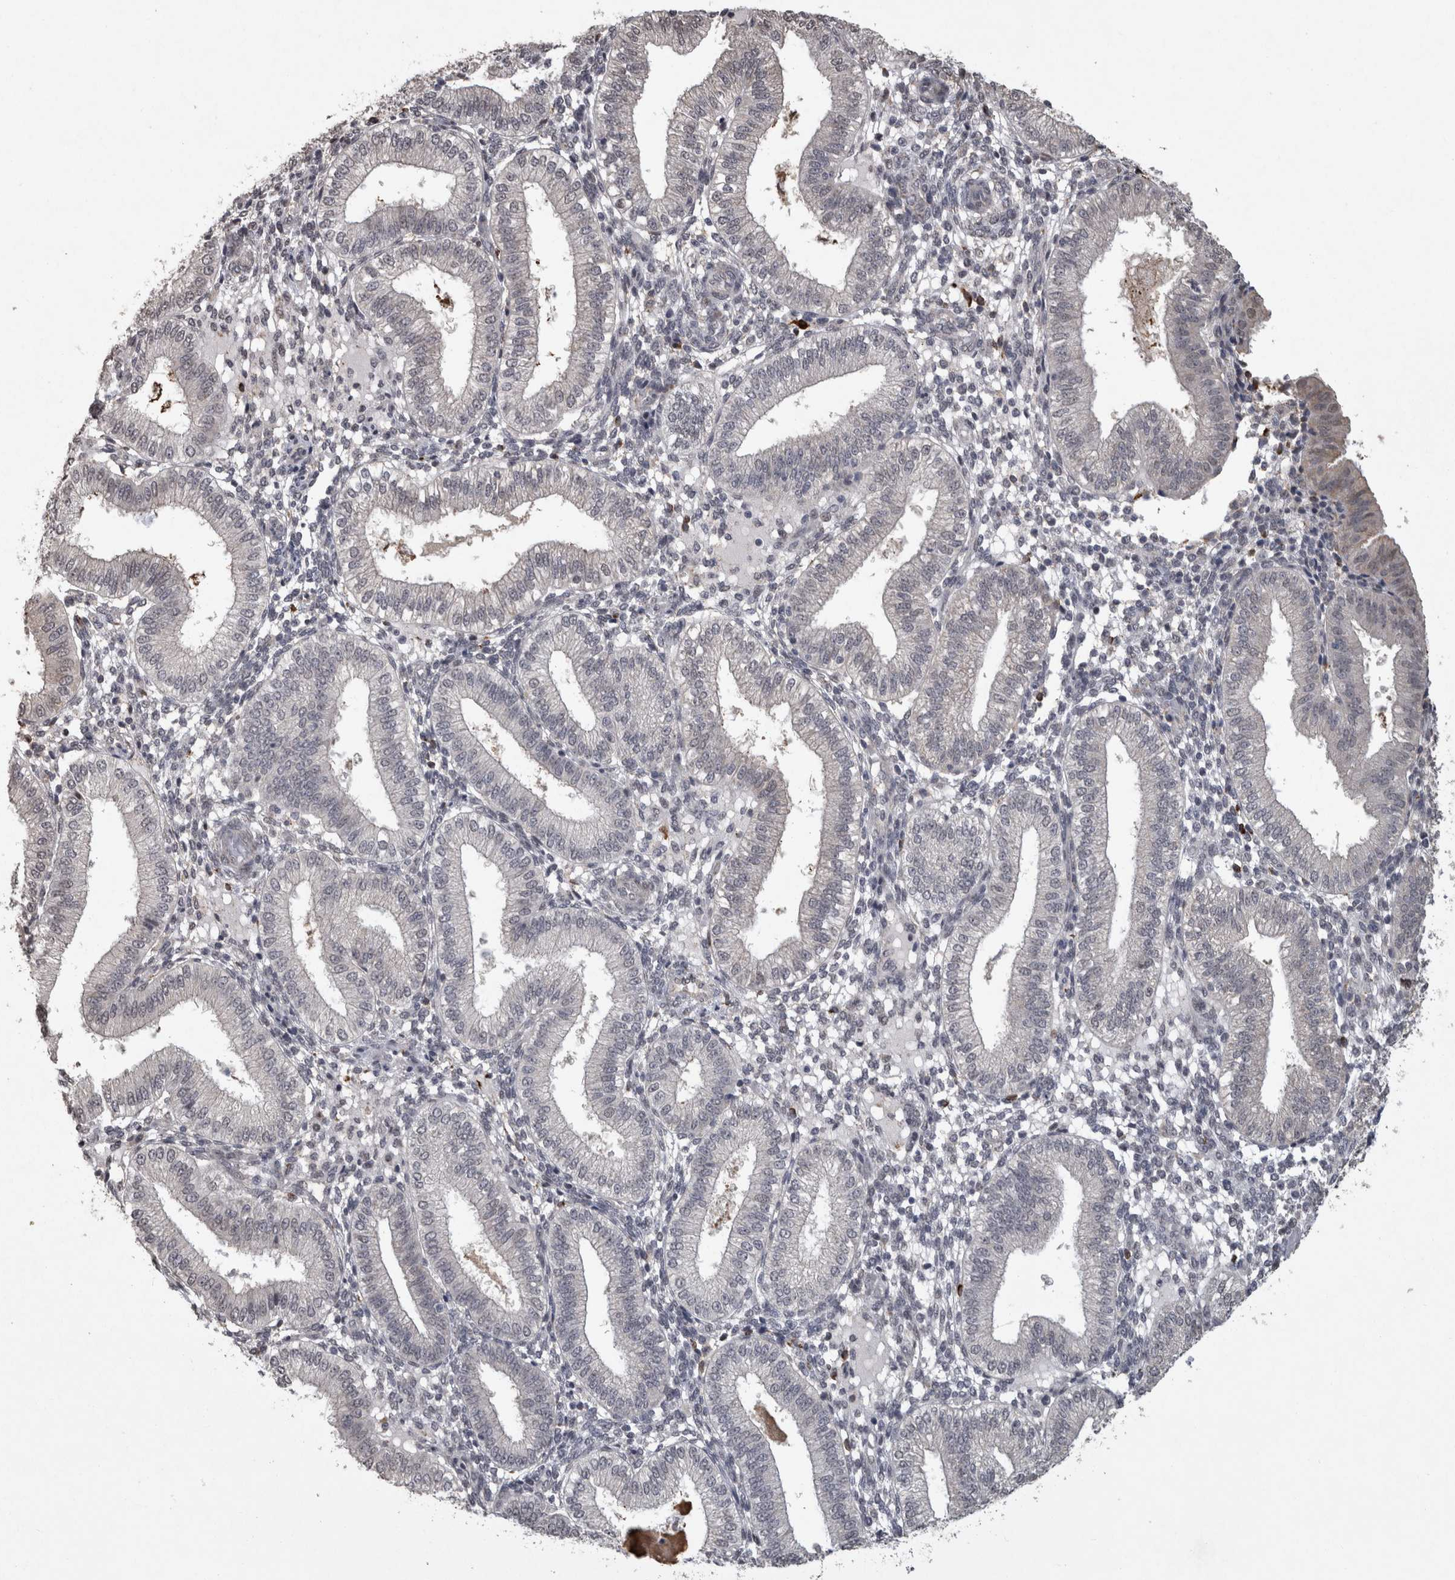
{"staining": {"intensity": "weak", "quantity": "25%-75%", "location": "cytoplasmic/membranous"}, "tissue": "endometrium", "cell_type": "Cells in endometrial stroma", "image_type": "normal", "snomed": [{"axis": "morphology", "description": "Normal tissue, NOS"}, {"axis": "topography", "description": "Endometrium"}], "caption": "A brown stain highlights weak cytoplasmic/membranous expression of a protein in cells in endometrial stroma of benign endometrium. (DAB (3,3'-diaminobenzidine) IHC with brightfield microscopy, high magnification).", "gene": "MEP1A", "patient": {"sex": "female", "age": 39}}